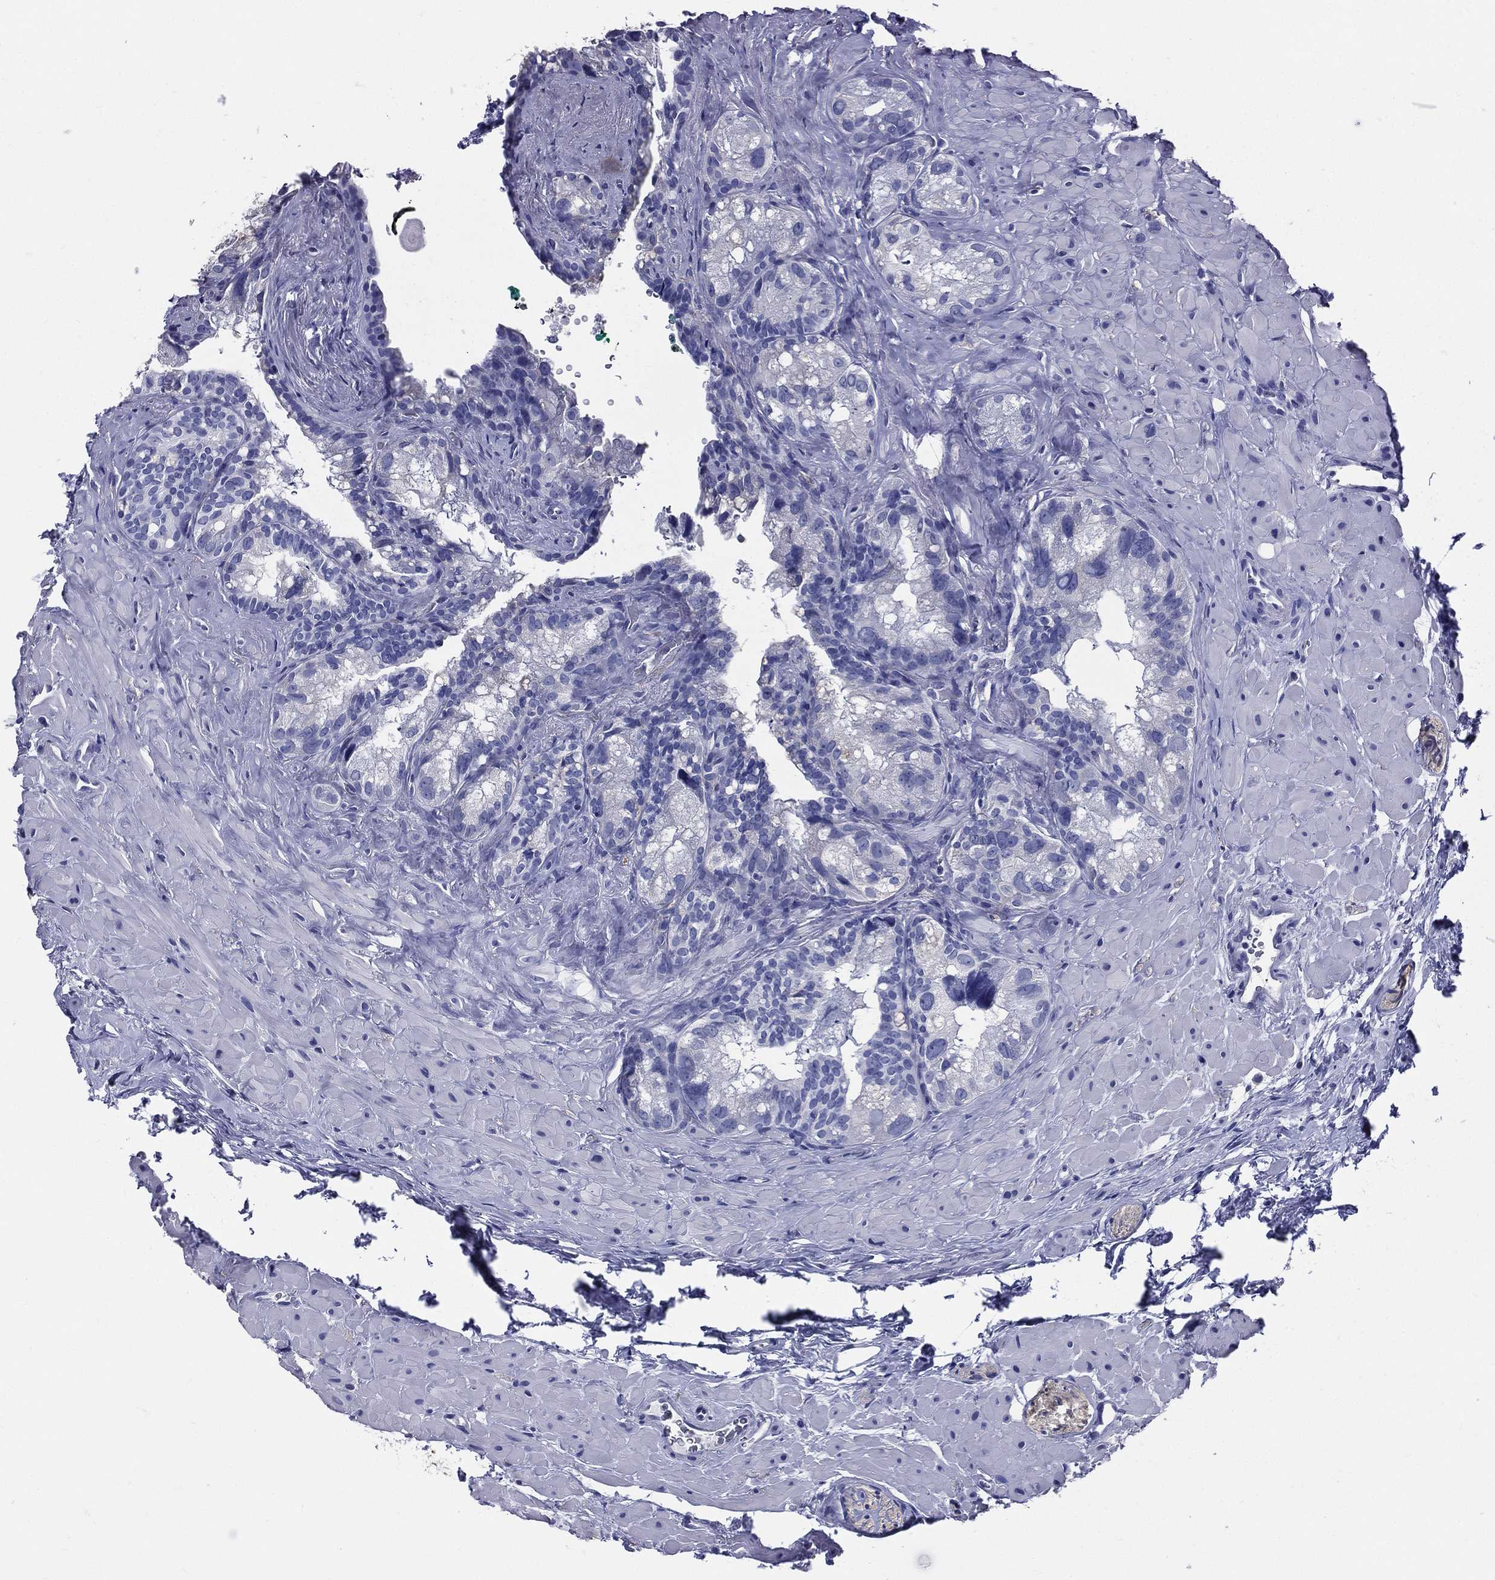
{"staining": {"intensity": "negative", "quantity": "none", "location": "none"}, "tissue": "seminal vesicle", "cell_type": "Glandular cells", "image_type": "normal", "snomed": [{"axis": "morphology", "description": "Normal tissue, NOS"}, {"axis": "topography", "description": "Seminal veicle"}], "caption": "Immunohistochemistry of normal seminal vesicle displays no positivity in glandular cells. The staining was performed using DAB to visualize the protein expression in brown, while the nuclei were stained in blue with hematoxylin (Magnification: 20x).", "gene": "DPYS", "patient": {"sex": "male", "age": 72}}